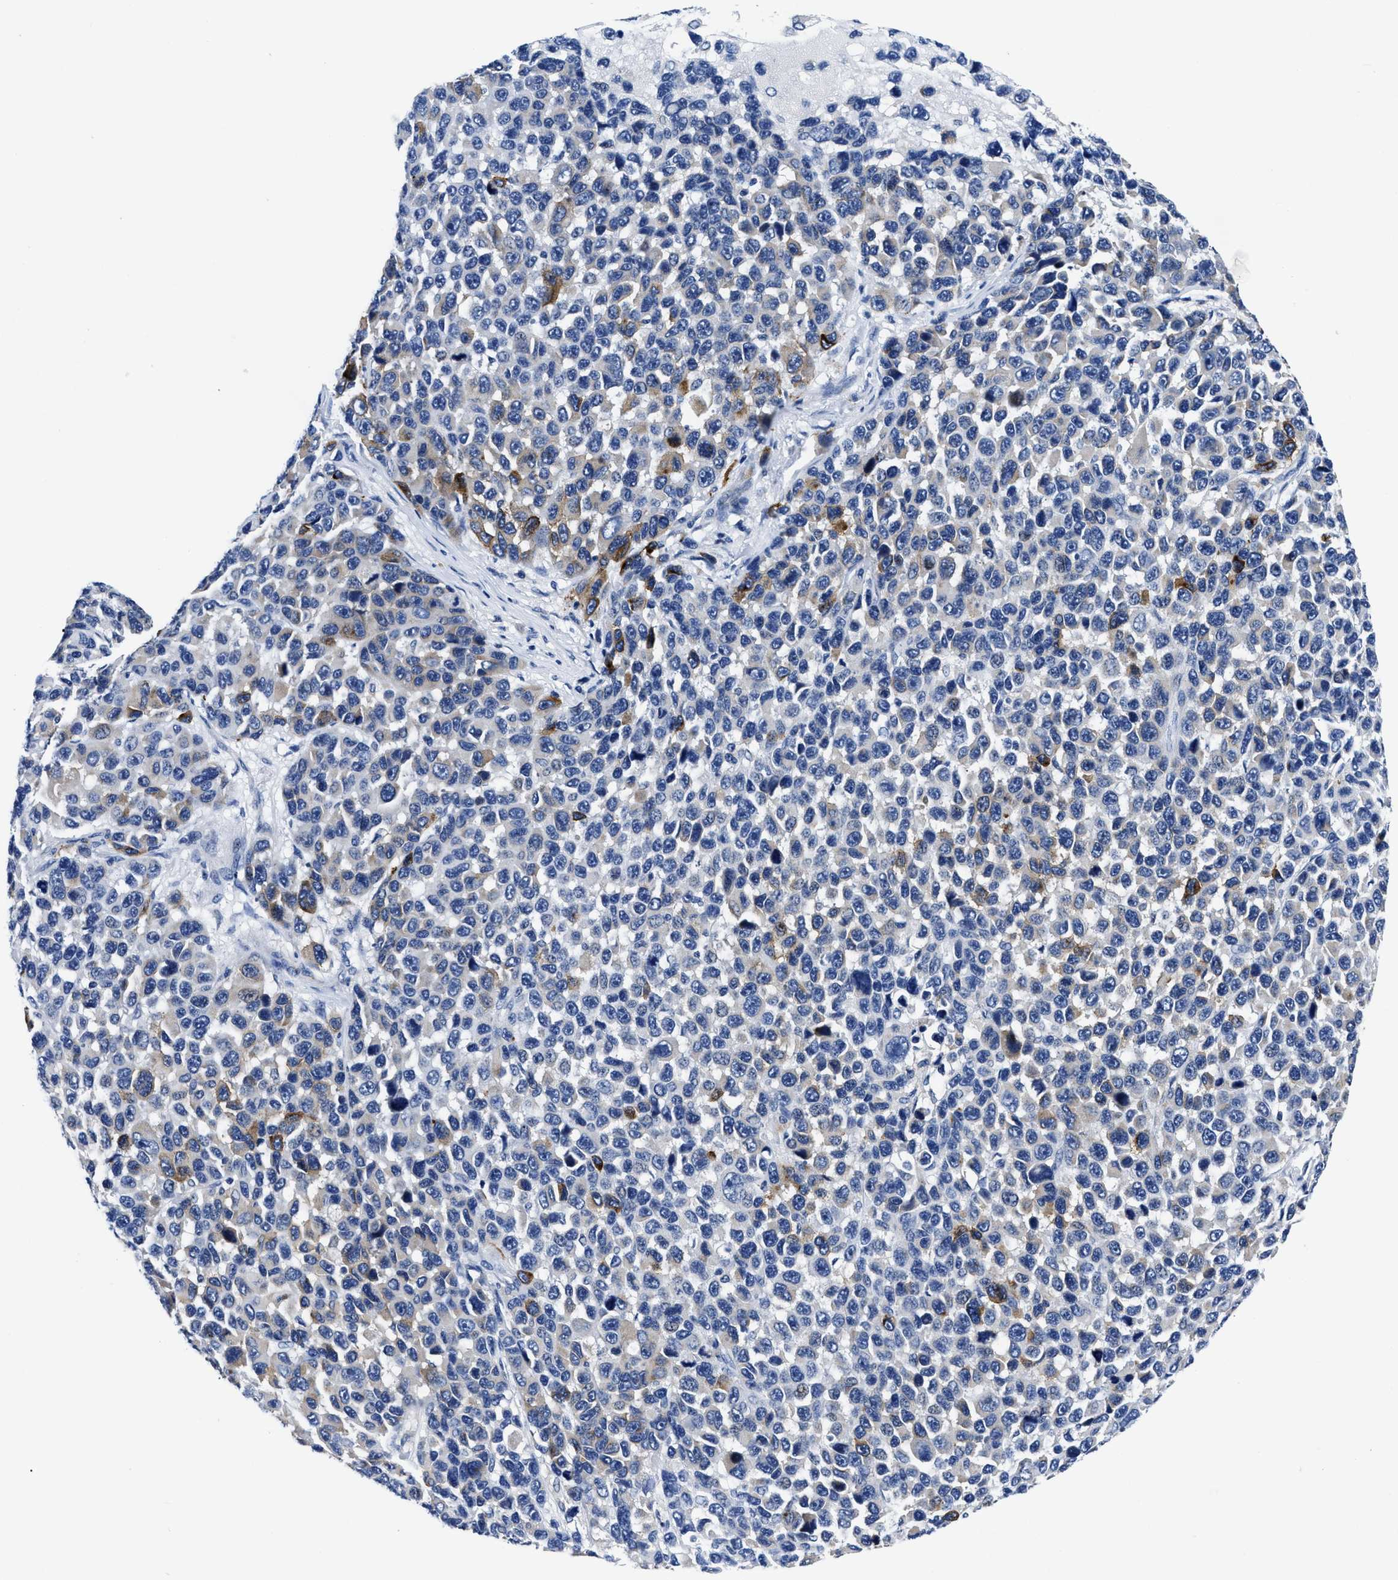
{"staining": {"intensity": "moderate", "quantity": "<25%", "location": "cytoplasmic/membranous"}, "tissue": "melanoma", "cell_type": "Tumor cells", "image_type": "cancer", "snomed": [{"axis": "morphology", "description": "Malignant melanoma, NOS"}, {"axis": "topography", "description": "Skin"}], "caption": "Protein expression analysis of human melanoma reveals moderate cytoplasmic/membranous positivity in about <25% of tumor cells.", "gene": "SLC35F1", "patient": {"sex": "male", "age": 53}}